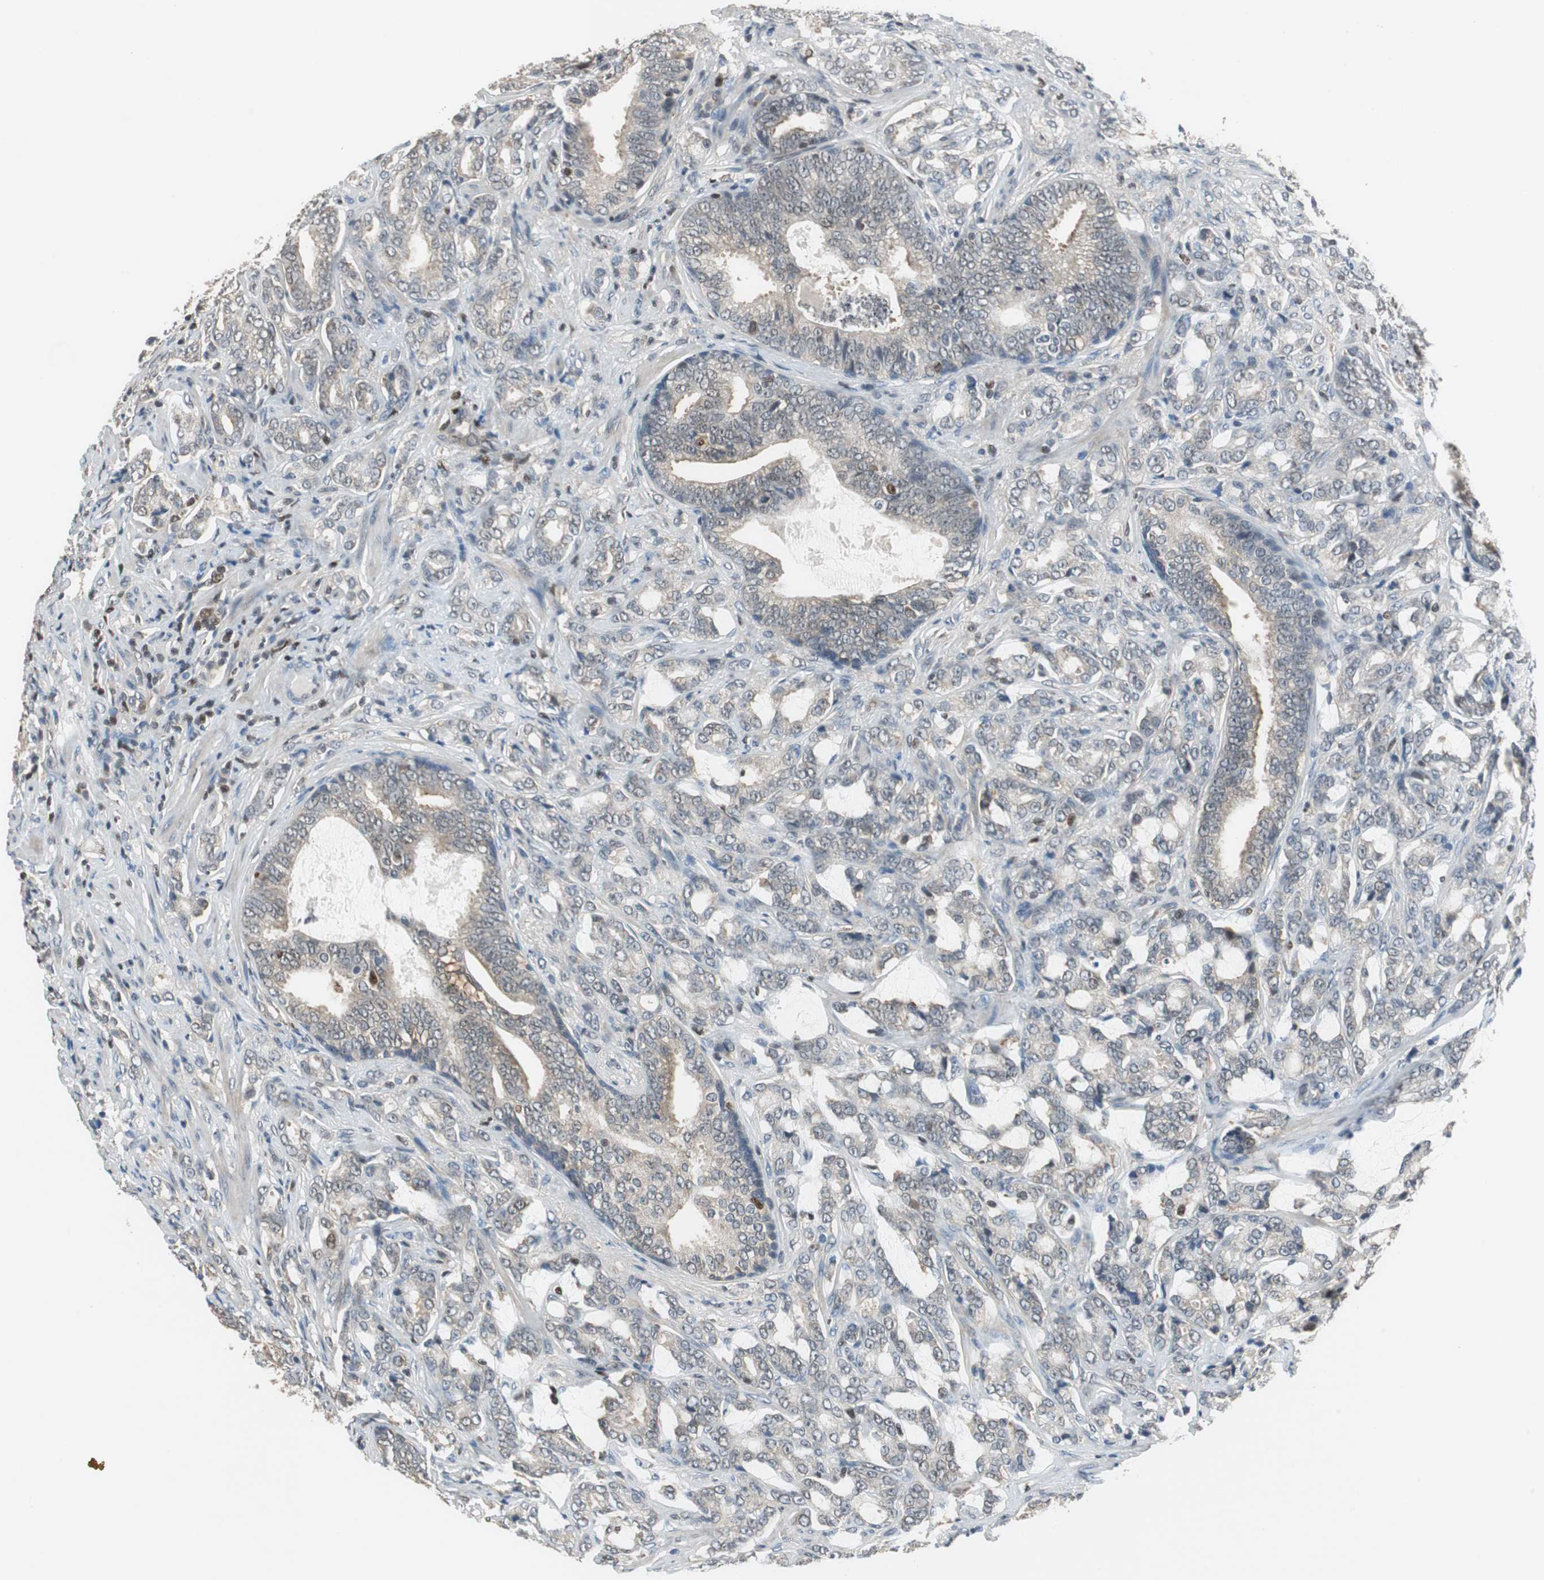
{"staining": {"intensity": "weak", "quantity": "<25%", "location": "cytoplasmic/membranous"}, "tissue": "prostate cancer", "cell_type": "Tumor cells", "image_type": "cancer", "snomed": [{"axis": "morphology", "description": "Adenocarcinoma, Low grade"}, {"axis": "topography", "description": "Prostate"}], "caption": "This is an immunohistochemistry (IHC) micrograph of human prostate low-grade adenocarcinoma. There is no expression in tumor cells.", "gene": "MAFB", "patient": {"sex": "male", "age": 58}}